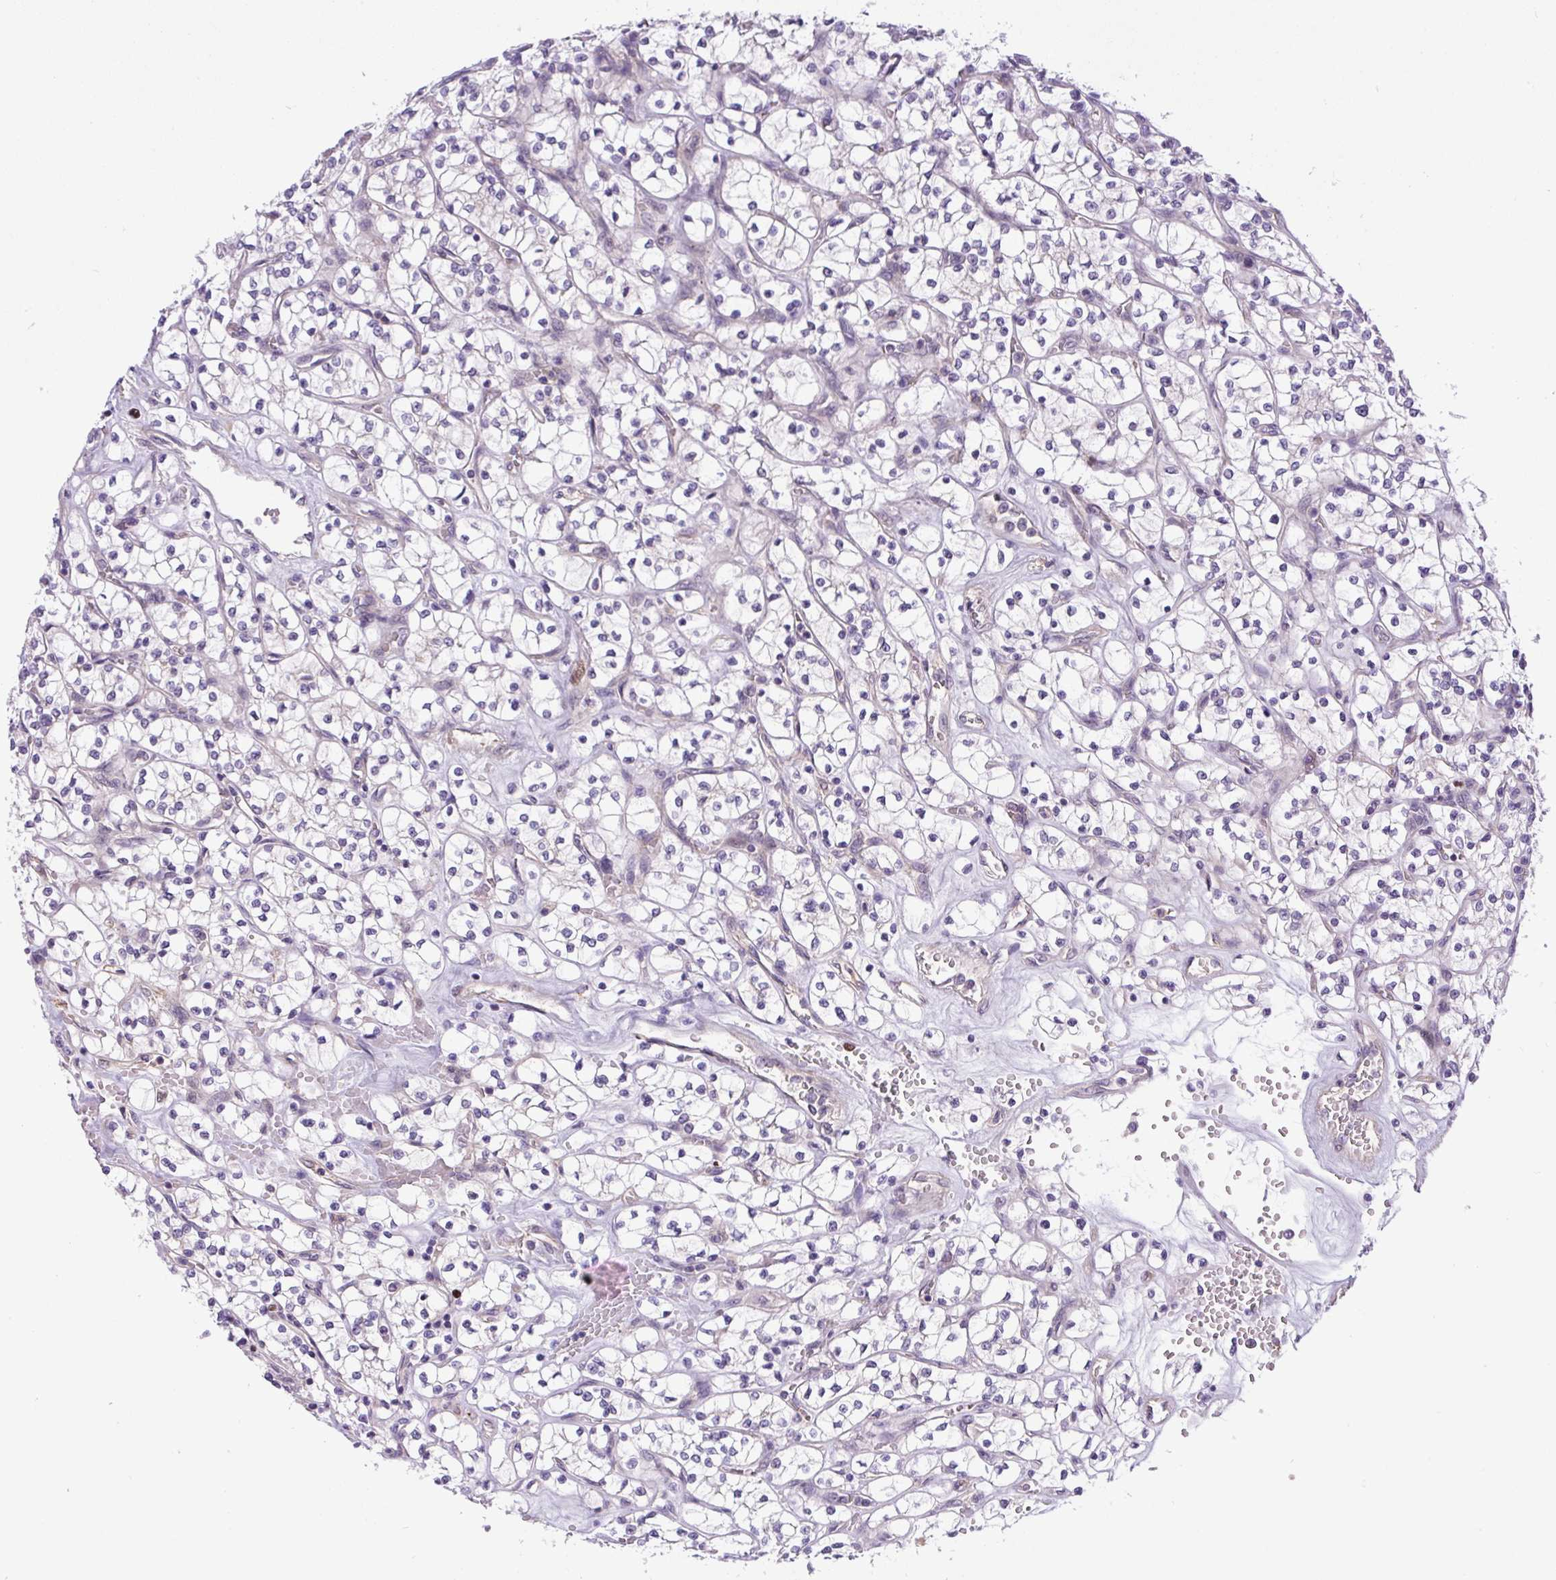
{"staining": {"intensity": "negative", "quantity": "none", "location": "none"}, "tissue": "renal cancer", "cell_type": "Tumor cells", "image_type": "cancer", "snomed": [{"axis": "morphology", "description": "Adenocarcinoma, NOS"}, {"axis": "topography", "description": "Kidney"}], "caption": "An IHC micrograph of adenocarcinoma (renal) is shown. There is no staining in tumor cells of adenocarcinoma (renal).", "gene": "KIFC1", "patient": {"sex": "female", "age": 64}}